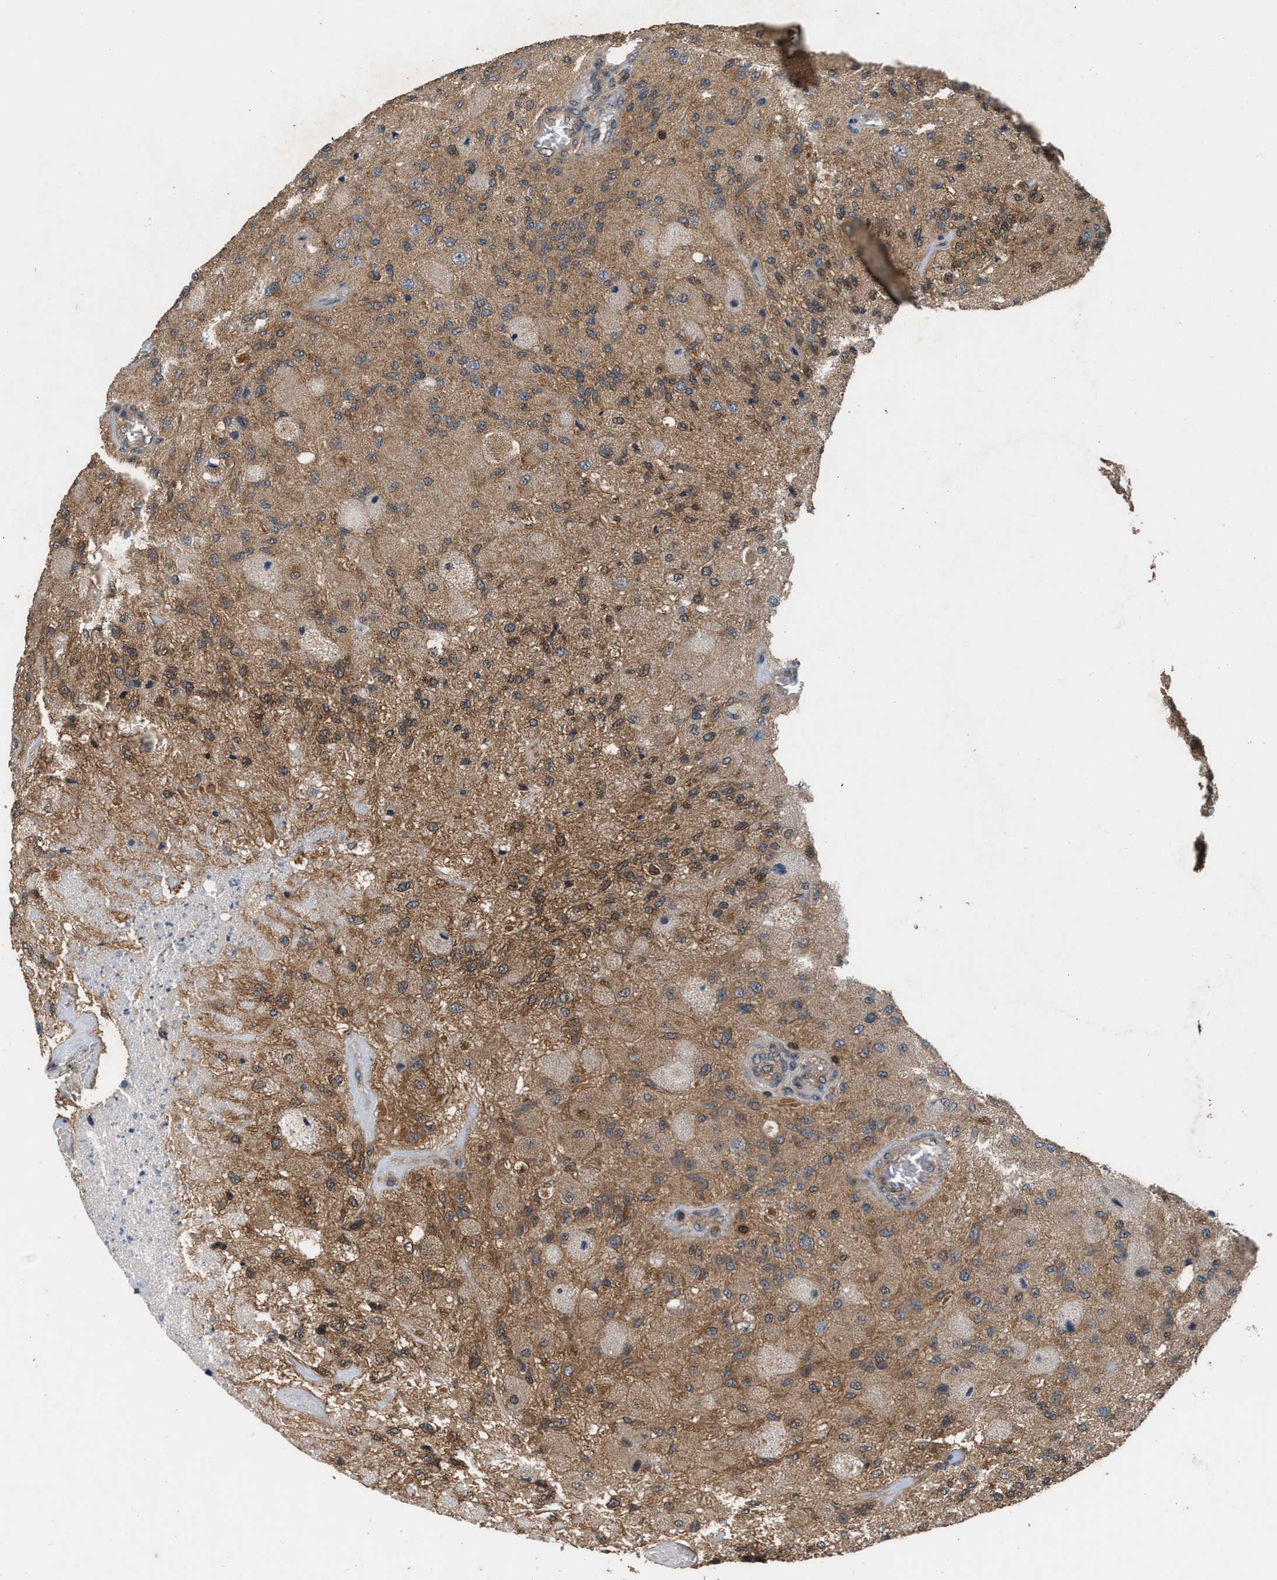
{"staining": {"intensity": "weak", "quantity": ">75%", "location": "cytoplasmic/membranous"}, "tissue": "glioma", "cell_type": "Tumor cells", "image_type": "cancer", "snomed": [{"axis": "morphology", "description": "Normal tissue, NOS"}, {"axis": "morphology", "description": "Glioma, malignant, High grade"}, {"axis": "topography", "description": "Cerebral cortex"}], "caption": "Weak cytoplasmic/membranous positivity is seen in about >75% of tumor cells in glioma.", "gene": "OXSR1", "patient": {"sex": "male", "age": 77}}